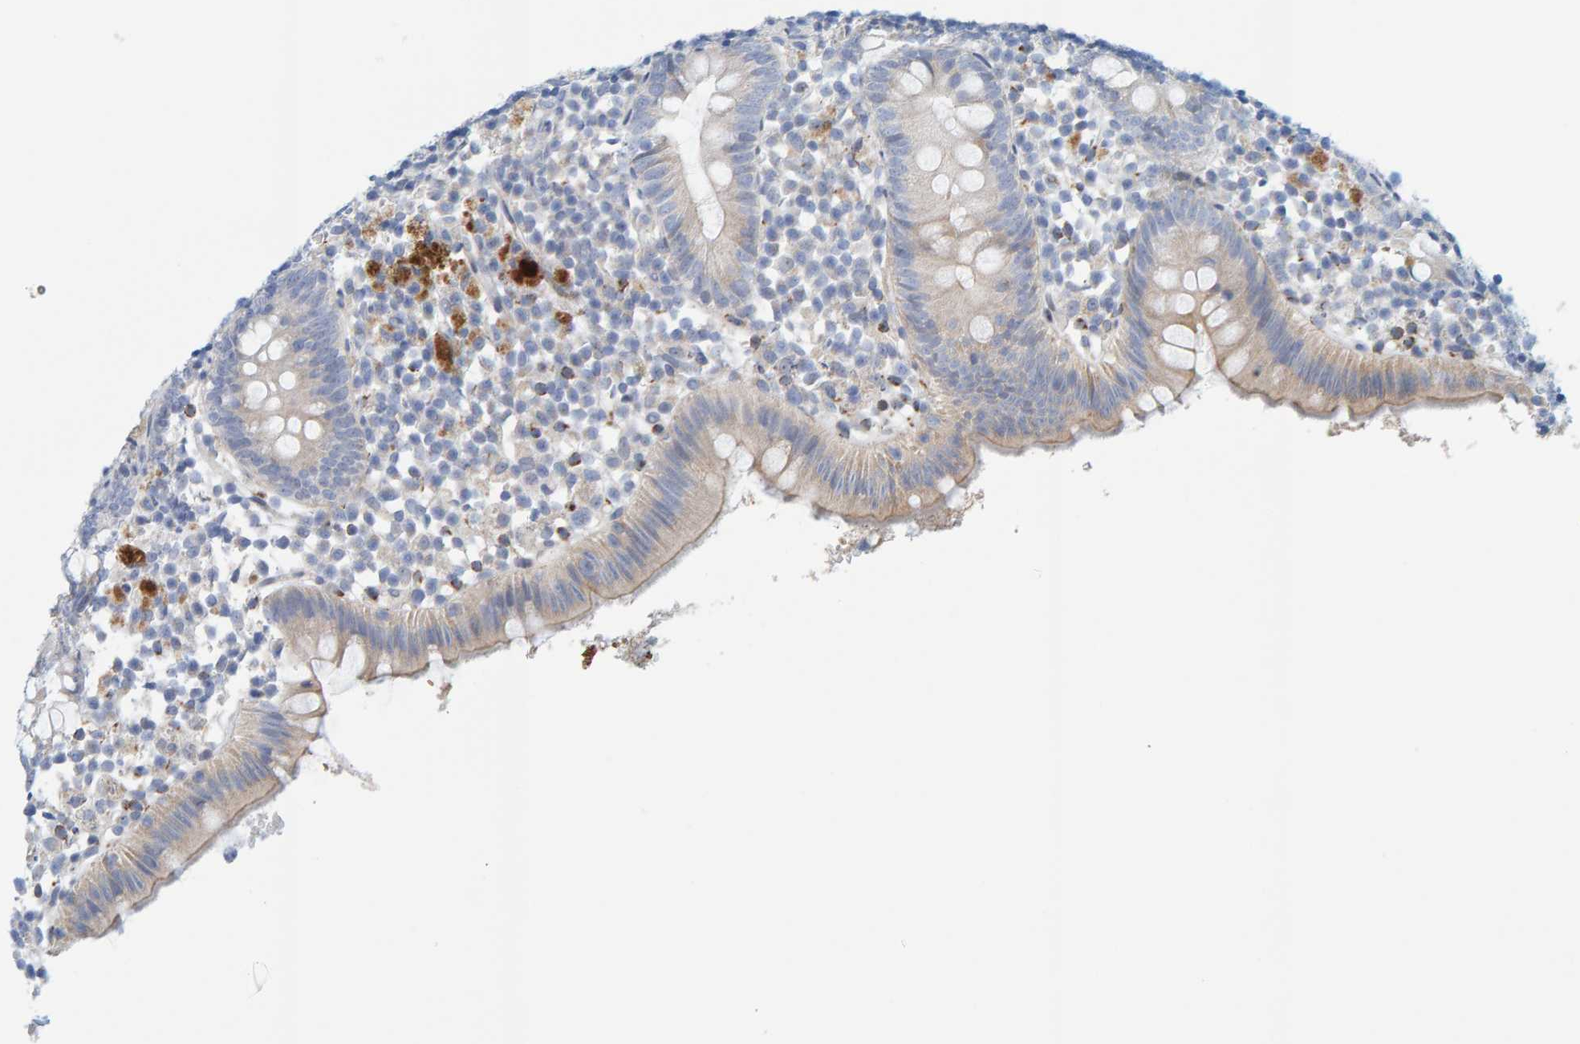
{"staining": {"intensity": "weak", "quantity": "<25%", "location": "cytoplasmic/membranous"}, "tissue": "appendix", "cell_type": "Glandular cells", "image_type": "normal", "snomed": [{"axis": "morphology", "description": "Normal tissue, NOS"}, {"axis": "topography", "description": "Appendix"}], "caption": "IHC image of normal appendix stained for a protein (brown), which reveals no positivity in glandular cells.", "gene": "ZC3H3", "patient": {"sex": "female", "age": 20}}